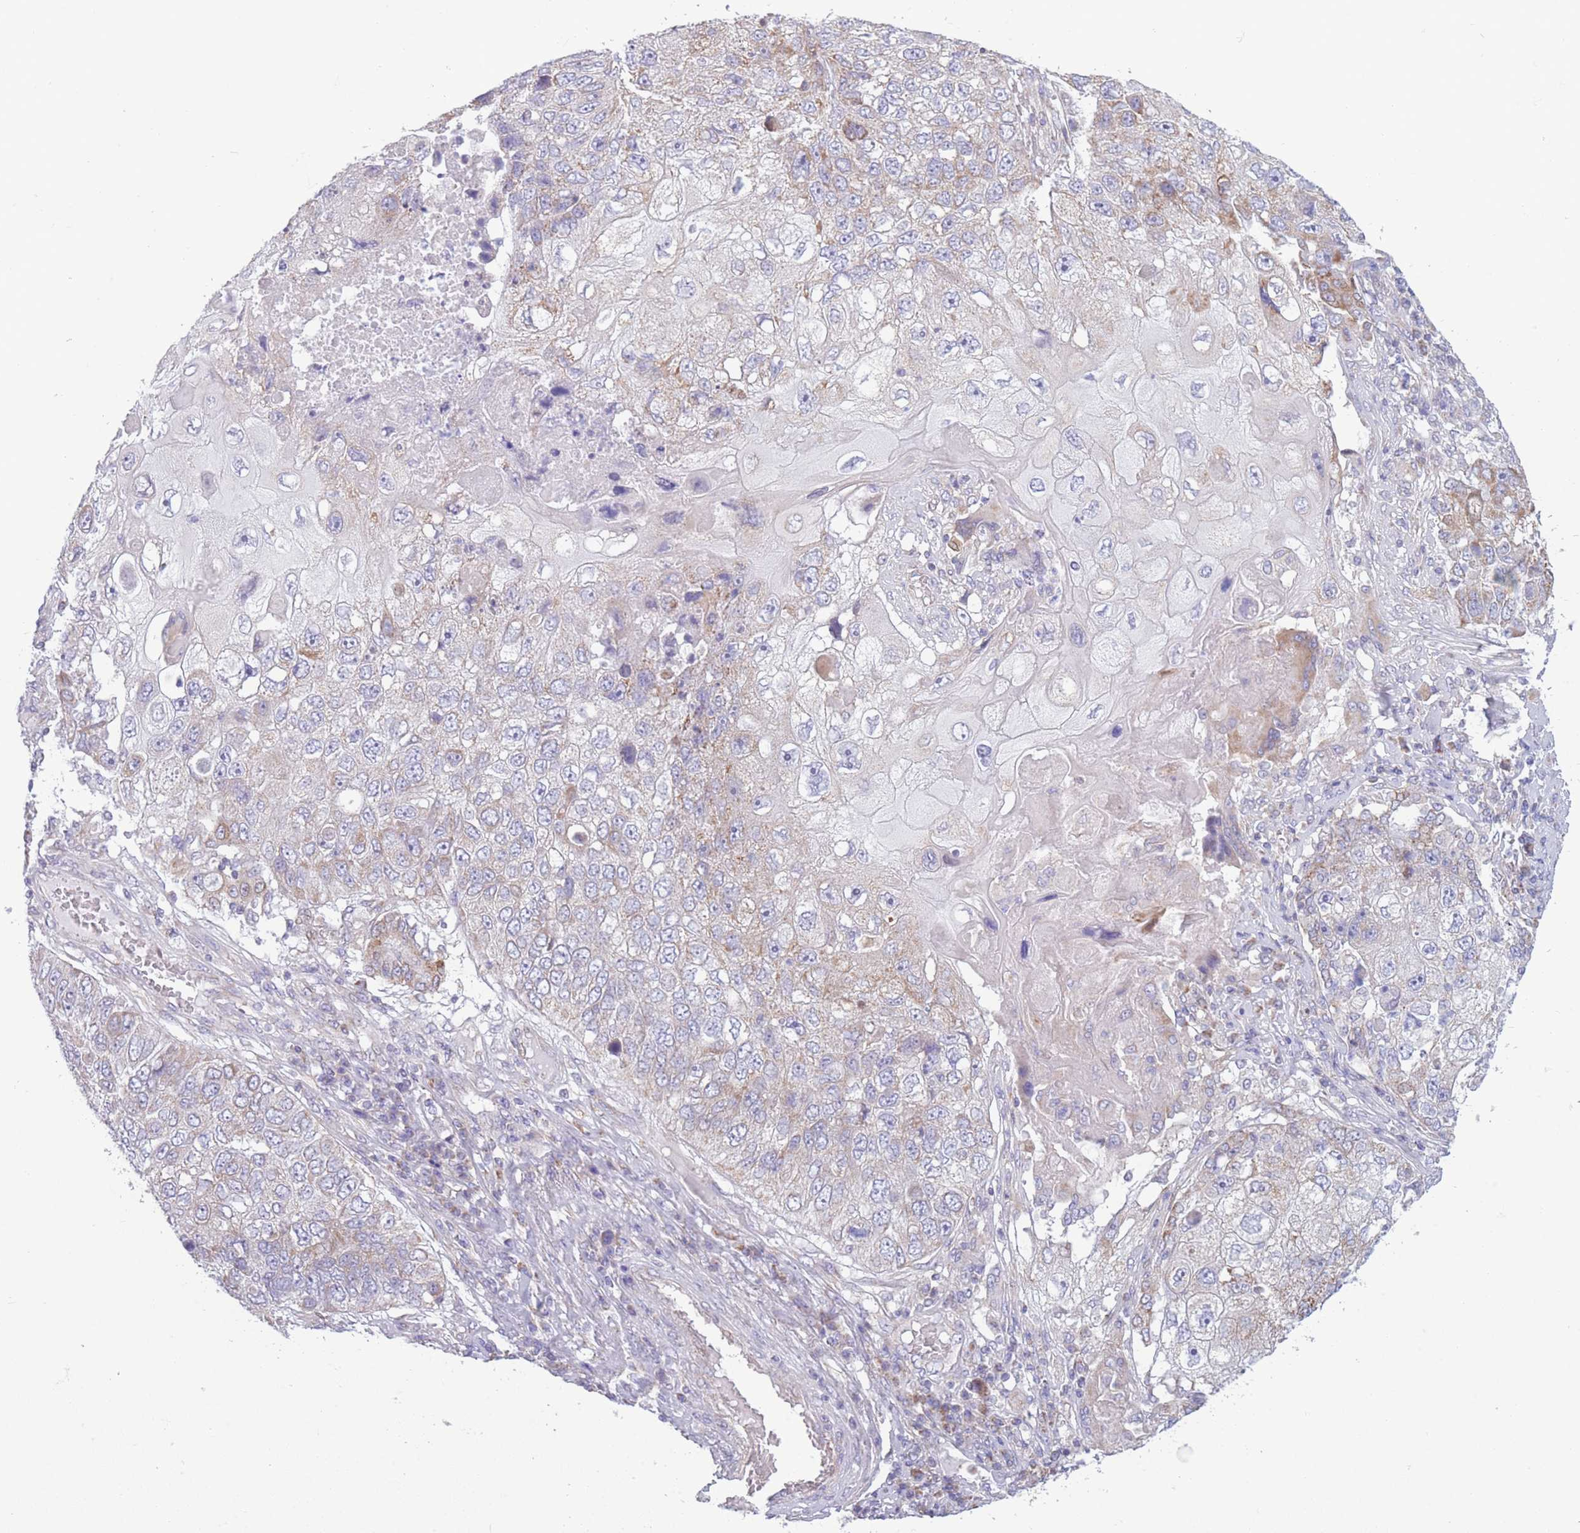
{"staining": {"intensity": "weak", "quantity": "<25%", "location": "cytoplasmic/membranous"}, "tissue": "lung cancer", "cell_type": "Tumor cells", "image_type": "cancer", "snomed": [{"axis": "morphology", "description": "Squamous cell carcinoma, NOS"}, {"axis": "topography", "description": "Lung"}], "caption": "Lung cancer (squamous cell carcinoma) was stained to show a protein in brown. There is no significant positivity in tumor cells.", "gene": "PDHA1", "patient": {"sex": "male", "age": 61}}